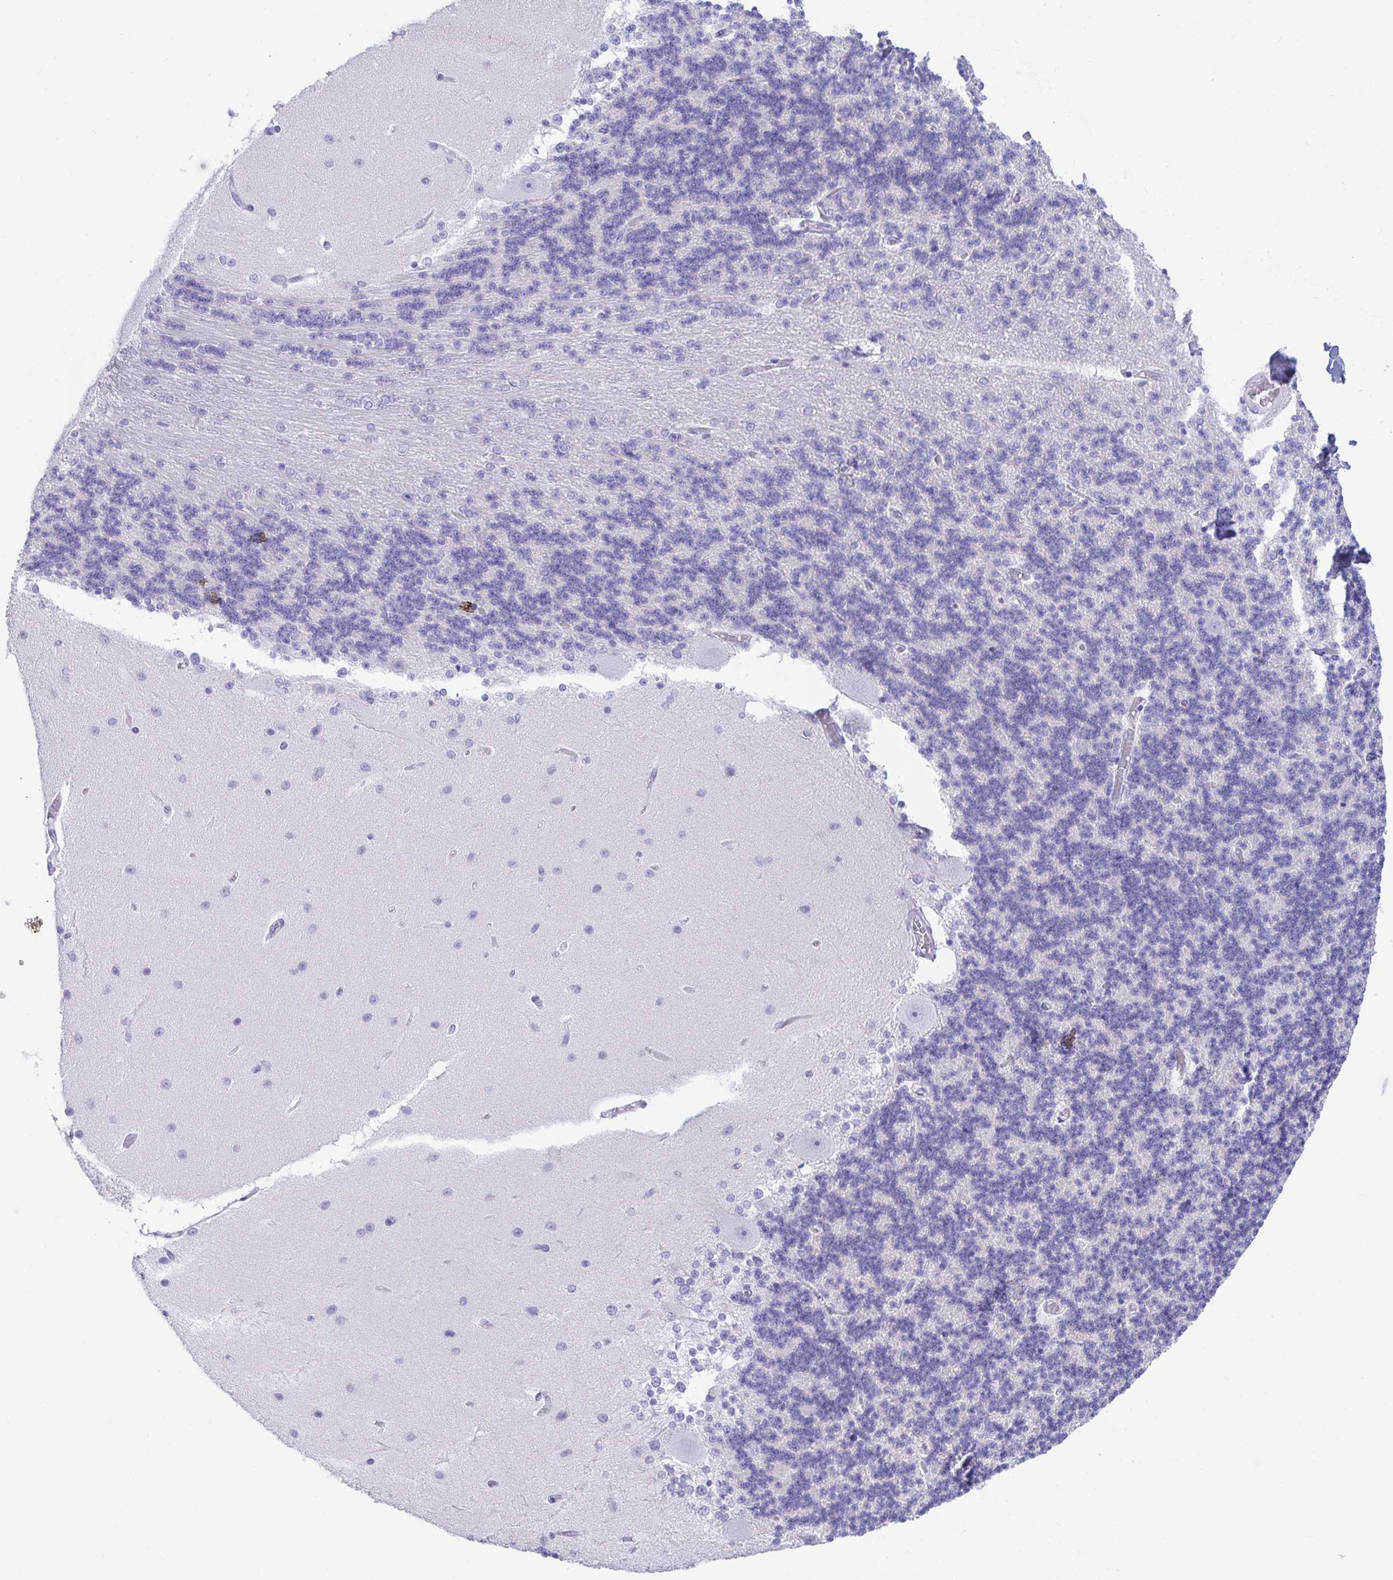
{"staining": {"intensity": "negative", "quantity": "none", "location": "none"}, "tissue": "cerebellum", "cell_type": "Cells in granular layer", "image_type": "normal", "snomed": [{"axis": "morphology", "description": "Normal tissue, NOS"}, {"axis": "topography", "description": "Cerebellum"}], "caption": "This is an immunohistochemistry image of unremarkable cerebellum. There is no positivity in cells in granular layer.", "gene": "SHISA8", "patient": {"sex": "female", "age": 54}}